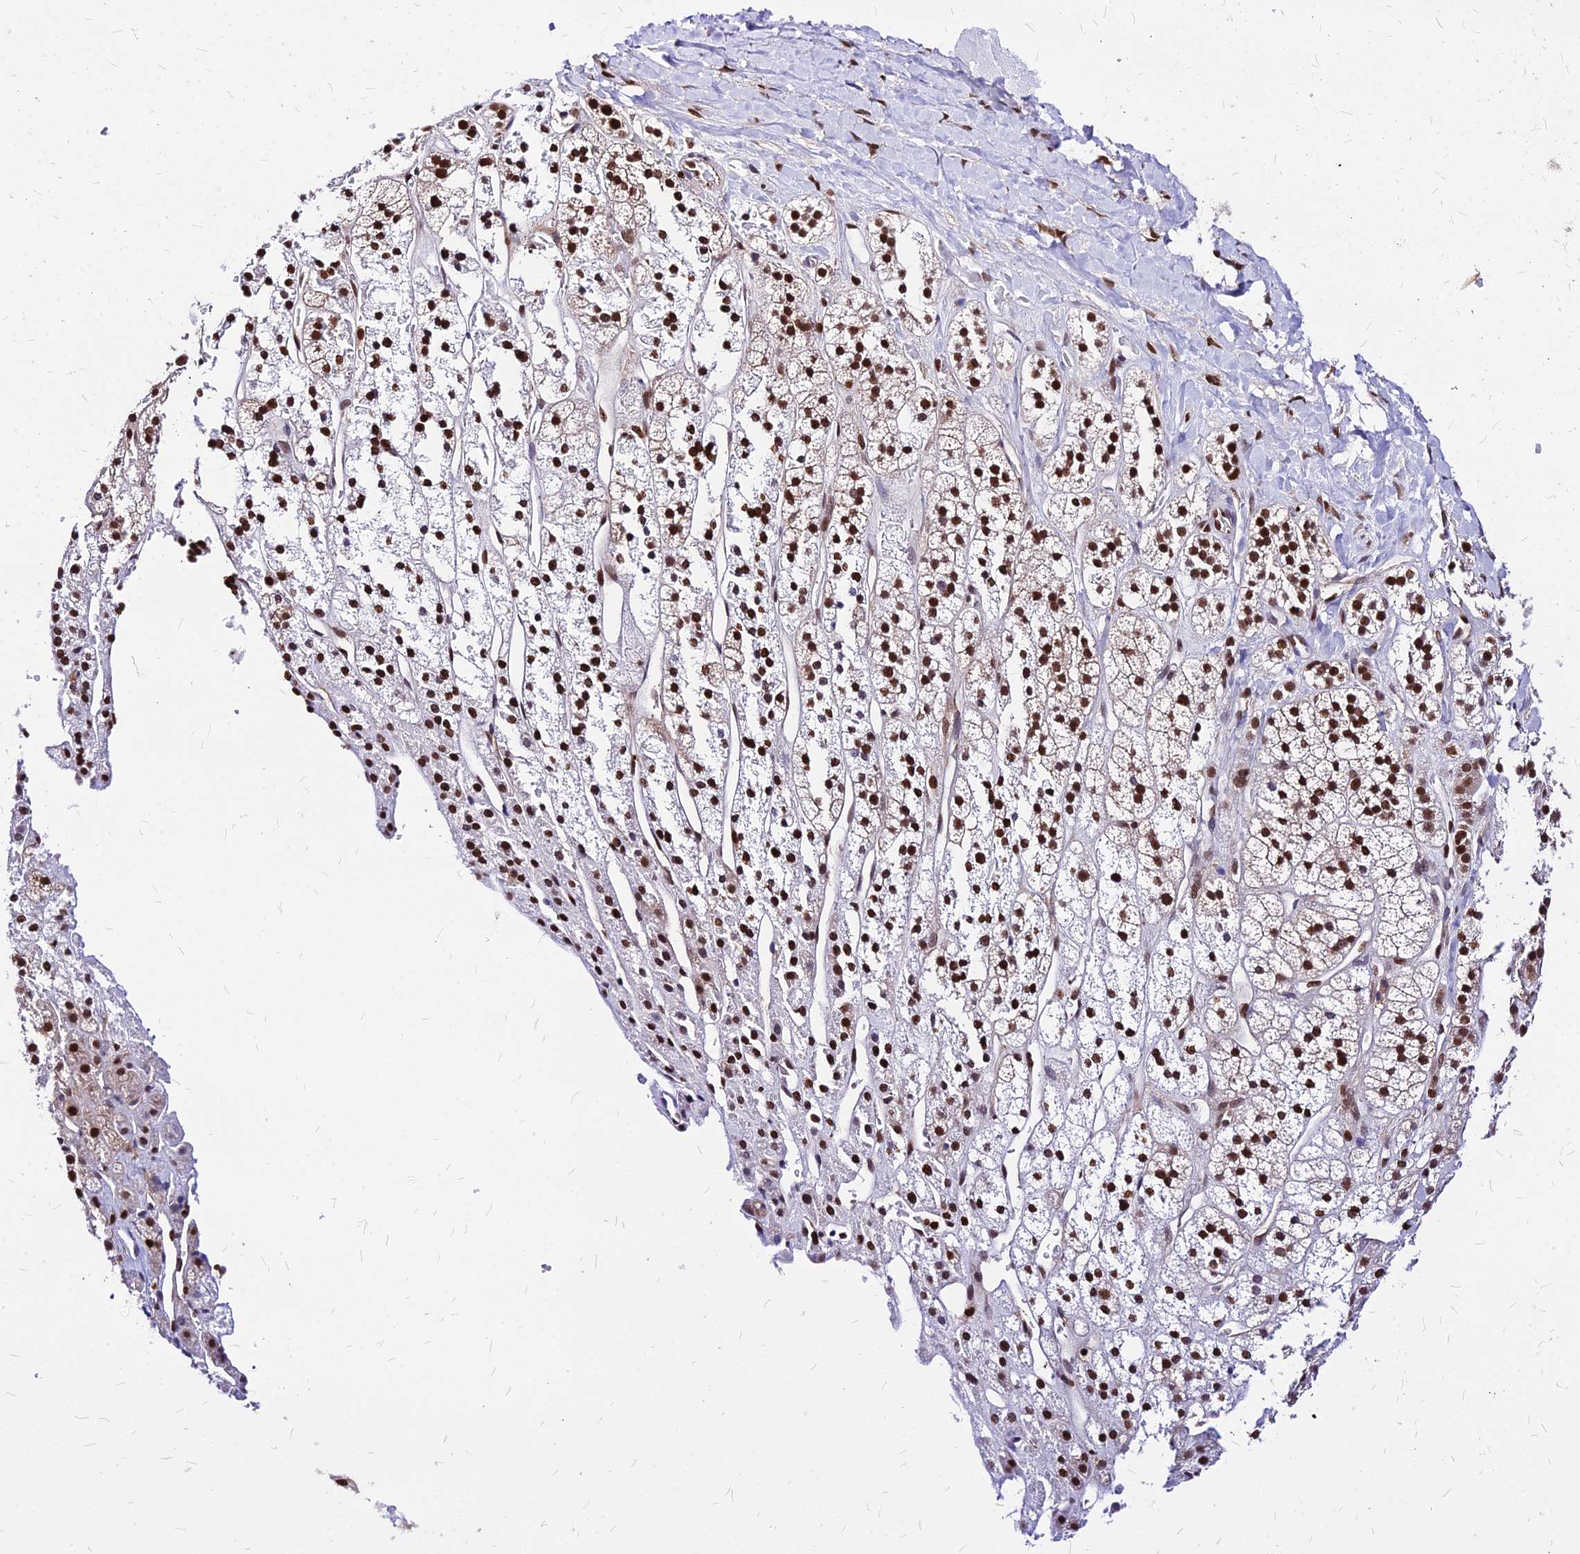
{"staining": {"intensity": "moderate", "quantity": ">75%", "location": "nuclear"}, "tissue": "adrenal gland", "cell_type": "Glandular cells", "image_type": "normal", "snomed": [{"axis": "morphology", "description": "Normal tissue, NOS"}, {"axis": "topography", "description": "Adrenal gland"}], "caption": "The image shows immunohistochemical staining of normal adrenal gland. There is moderate nuclear positivity is identified in approximately >75% of glandular cells. The staining was performed using DAB (3,3'-diaminobenzidine), with brown indicating positive protein expression. Nuclei are stained blue with hematoxylin.", "gene": "PAXX", "patient": {"sex": "male", "age": 56}}